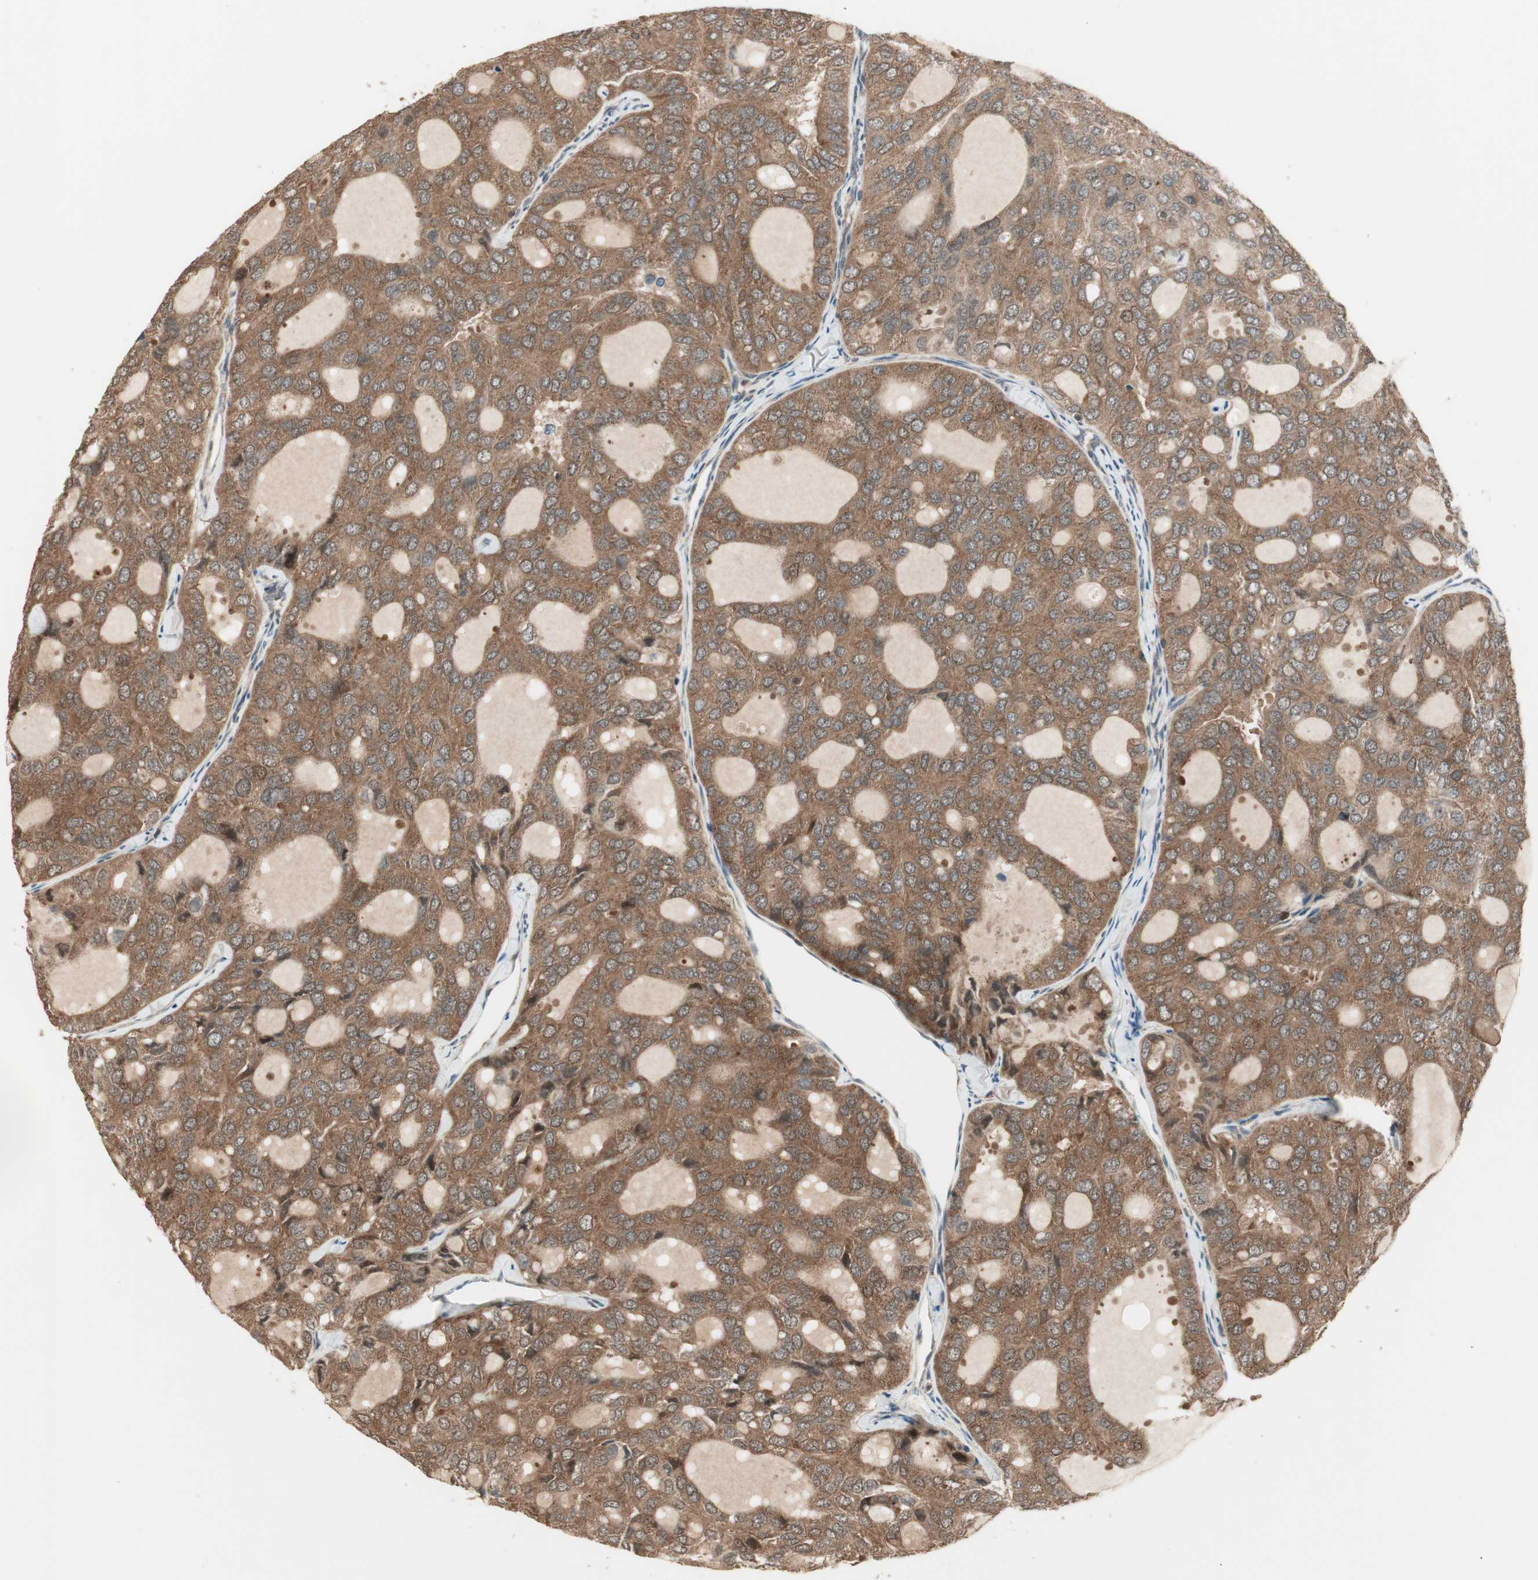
{"staining": {"intensity": "moderate", "quantity": ">75%", "location": "cytoplasmic/membranous"}, "tissue": "thyroid cancer", "cell_type": "Tumor cells", "image_type": "cancer", "snomed": [{"axis": "morphology", "description": "Follicular adenoma carcinoma, NOS"}, {"axis": "topography", "description": "Thyroid gland"}], "caption": "Protein positivity by IHC exhibits moderate cytoplasmic/membranous staining in about >75% of tumor cells in thyroid cancer (follicular adenoma carcinoma).", "gene": "CNOT4", "patient": {"sex": "male", "age": 75}}